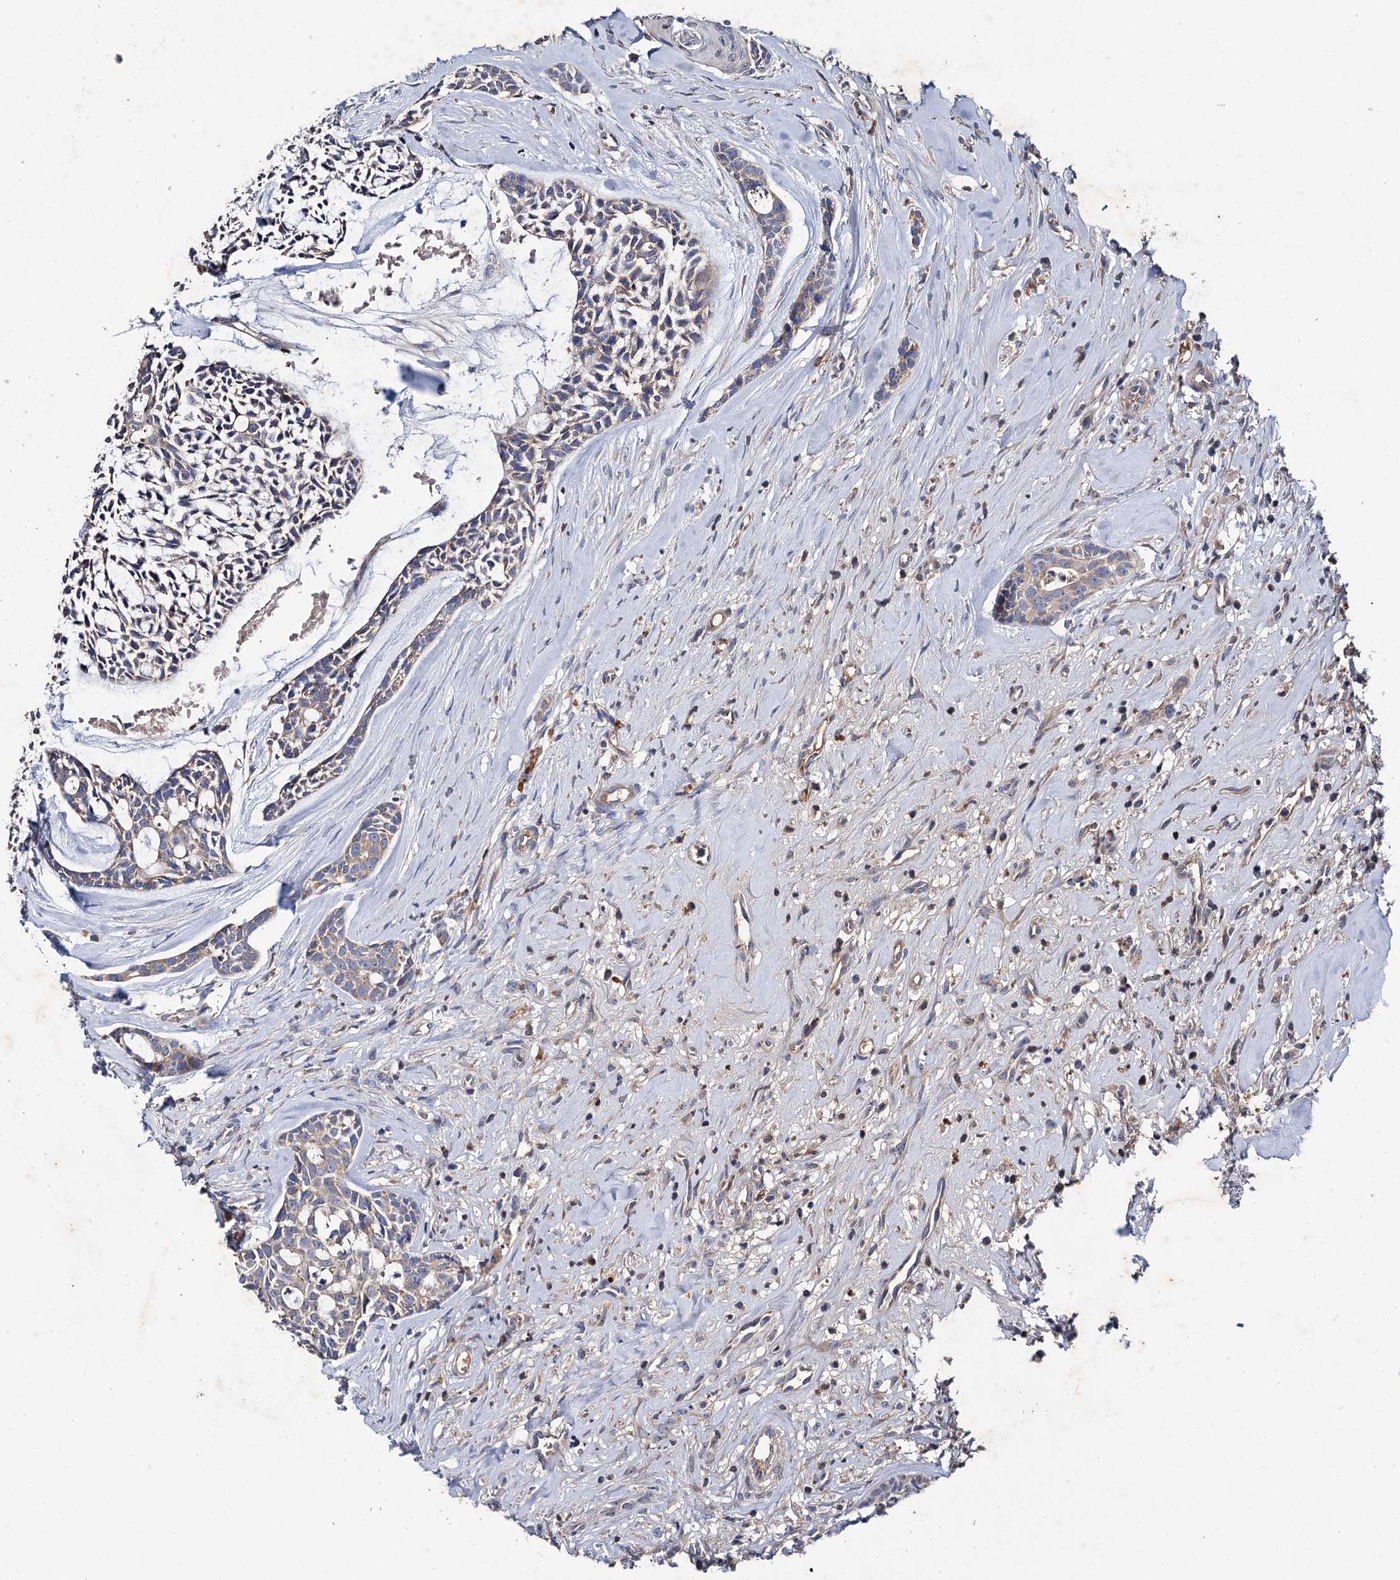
{"staining": {"intensity": "weak", "quantity": "<25%", "location": "cytoplasmic/membranous"}, "tissue": "head and neck cancer", "cell_type": "Tumor cells", "image_type": "cancer", "snomed": [{"axis": "morphology", "description": "Adenocarcinoma, NOS"}, {"axis": "topography", "description": "Subcutis"}, {"axis": "topography", "description": "Head-Neck"}], "caption": "DAB immunohistochemical staining of human head and neck cancer demonstrates no significant expression in tumor cells.", "gene": "CLPB", "patient": {"sex": "female", "age": 73}}